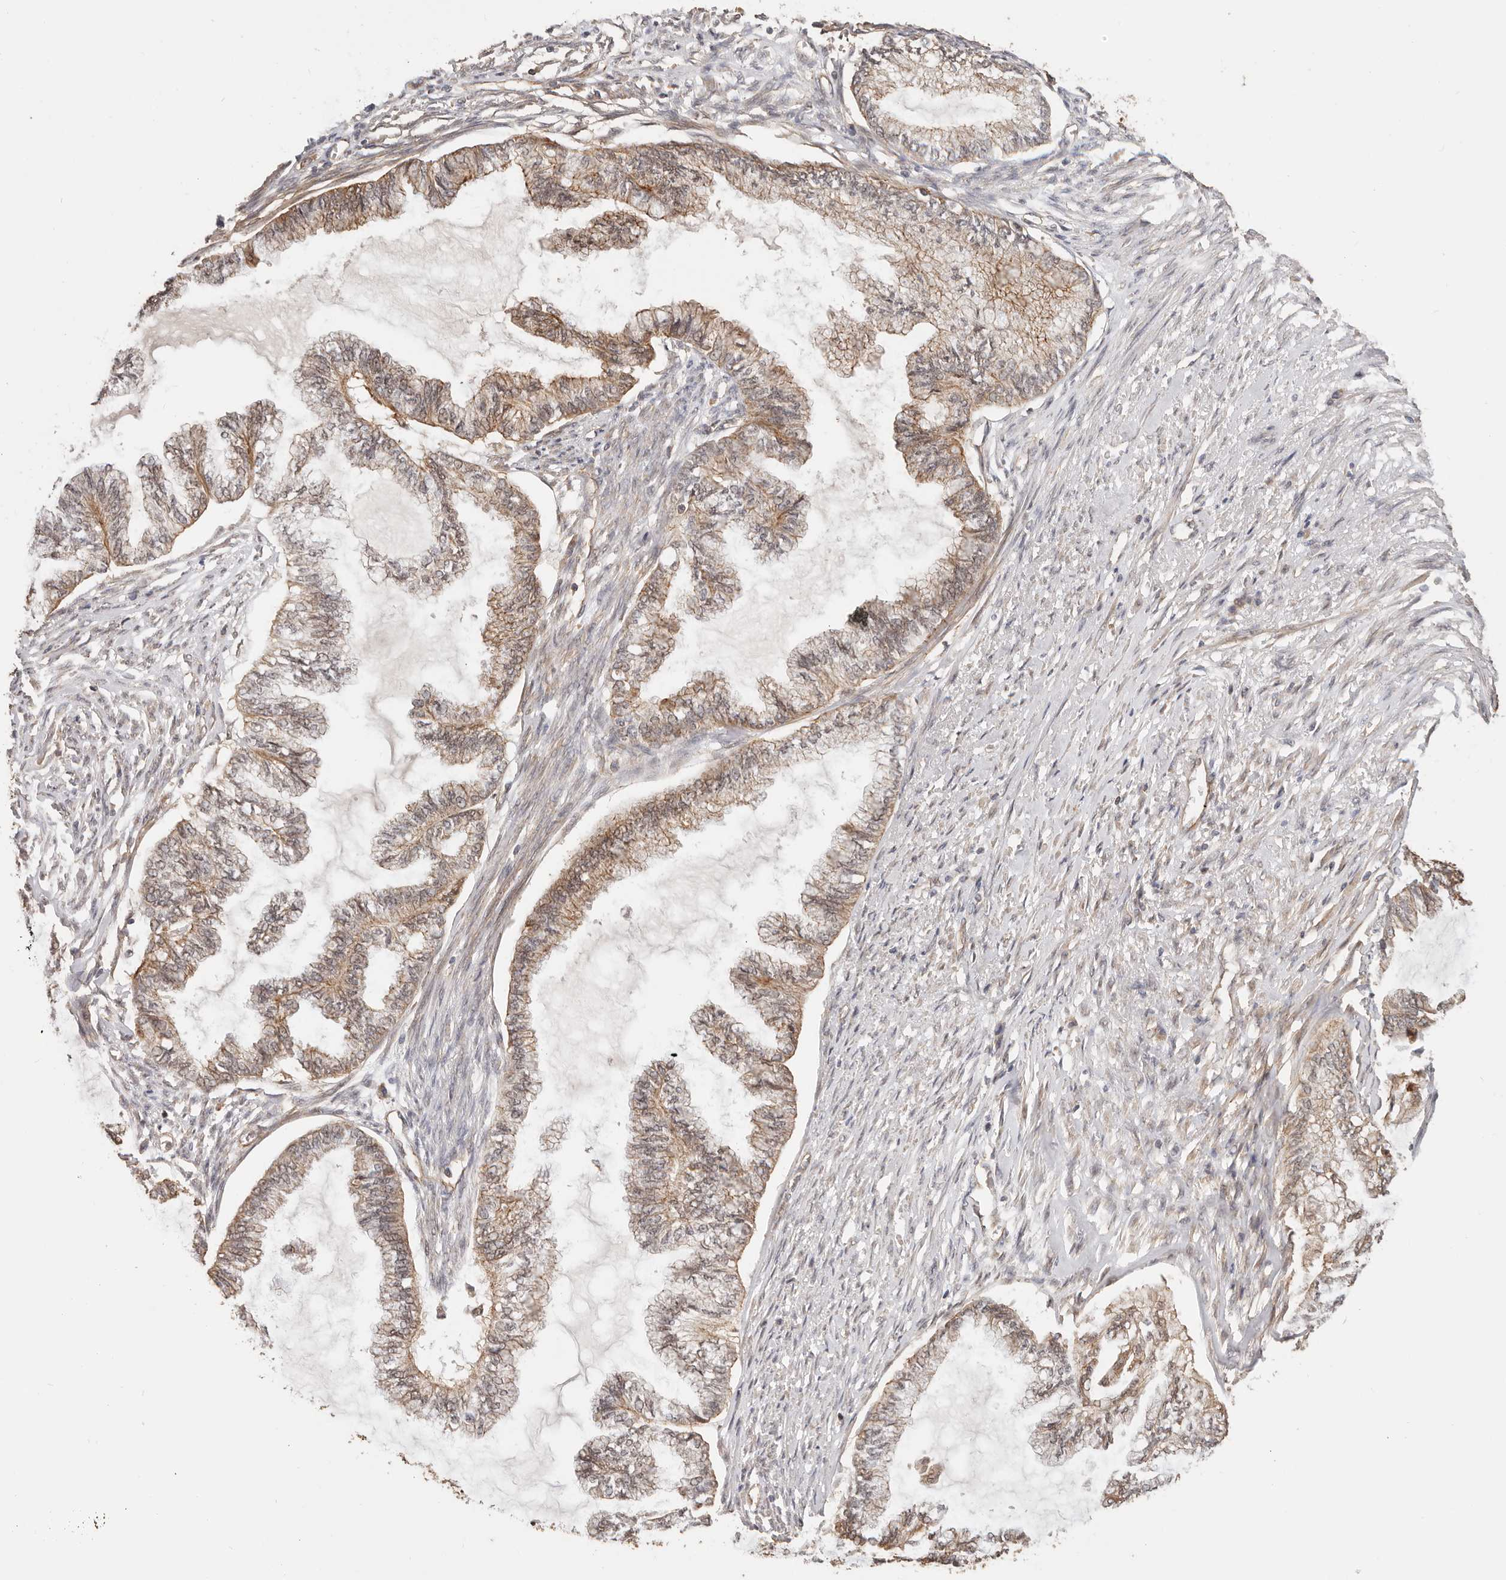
{"staining": {"intensity": "moderate", "quantity": ">75%", "location": "cytoplasmic/membranous"}, "tissue": "endometrial cancer", "cell_type": "Tumor cells", "image_type": "cancer", "snomed": [{"axis": "morphology", "description": "Adenocarcinoma, NOS"}, {"axis": "topography", "description": "Endometrium"}], "caption": "A brown stain labels moderate cytoplasmic/membranous positivity of a protein in human adenocarcinoma (endometrial) tumor cells.", "gene": "AFDN", "patient": {"sex": "female", "age": 86}}